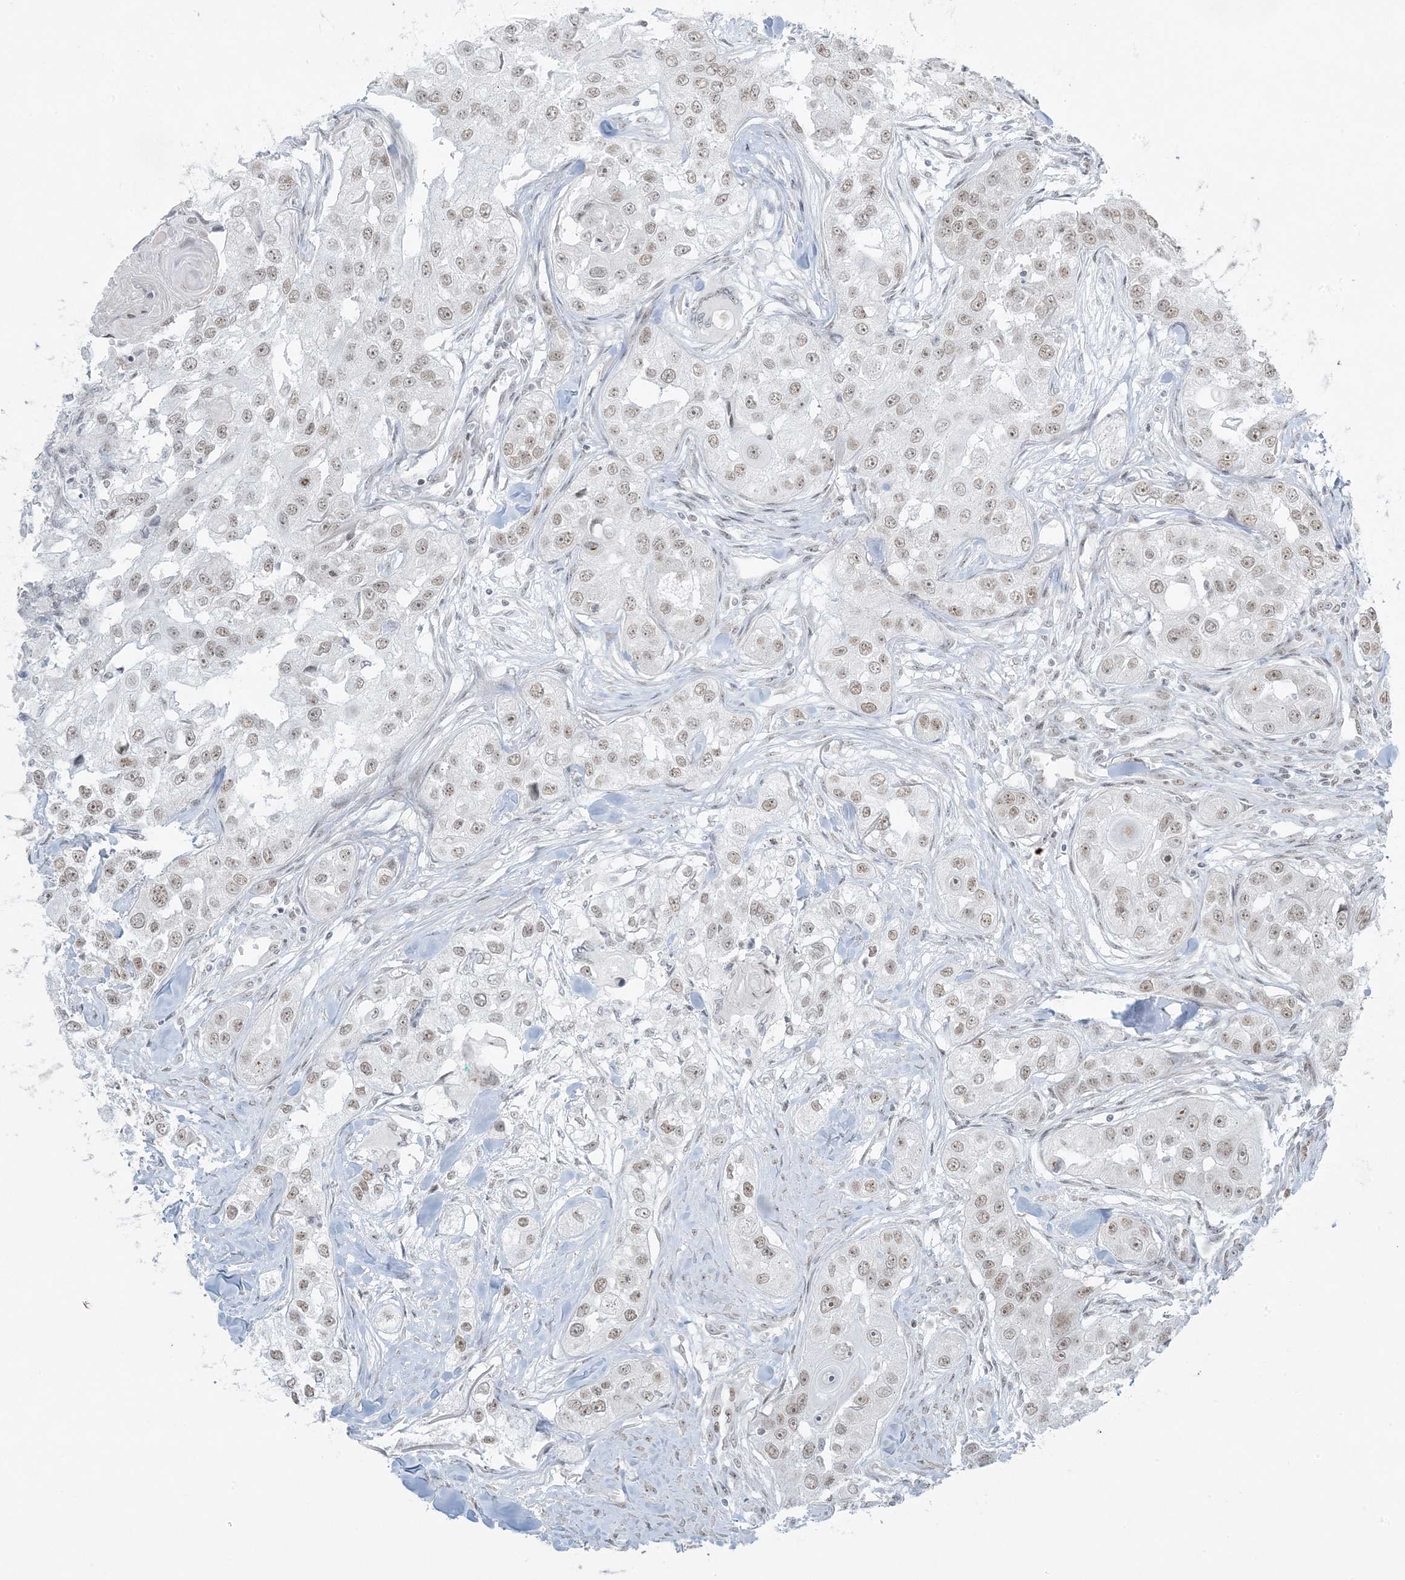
{"staining": {"intensity": "weak", "quantity": ">75%", "location": "nuclear"}, "tissue": "head and neck cancer", "cell_type": "Tumor cells", "image_type": "cancer", "snomed": [{"axis": "morphology", "description": "Normal tissue, NOS"}, {"axis": "morphology", "description": "Squamous cell carcinoma, NOS"}, {"axis": "topography", "description": "Skeletal muscle"}, {"axis": "topography", "description": "Head-Neck"}], "caption": "This is a histology image of immunohistochemistry (IHC) staining of head and neck cancer, which shows weak positivity in the nuclear of tumor cells.", "gene": "ZNF787", "patient": {"sex": "male", "age": 51}}